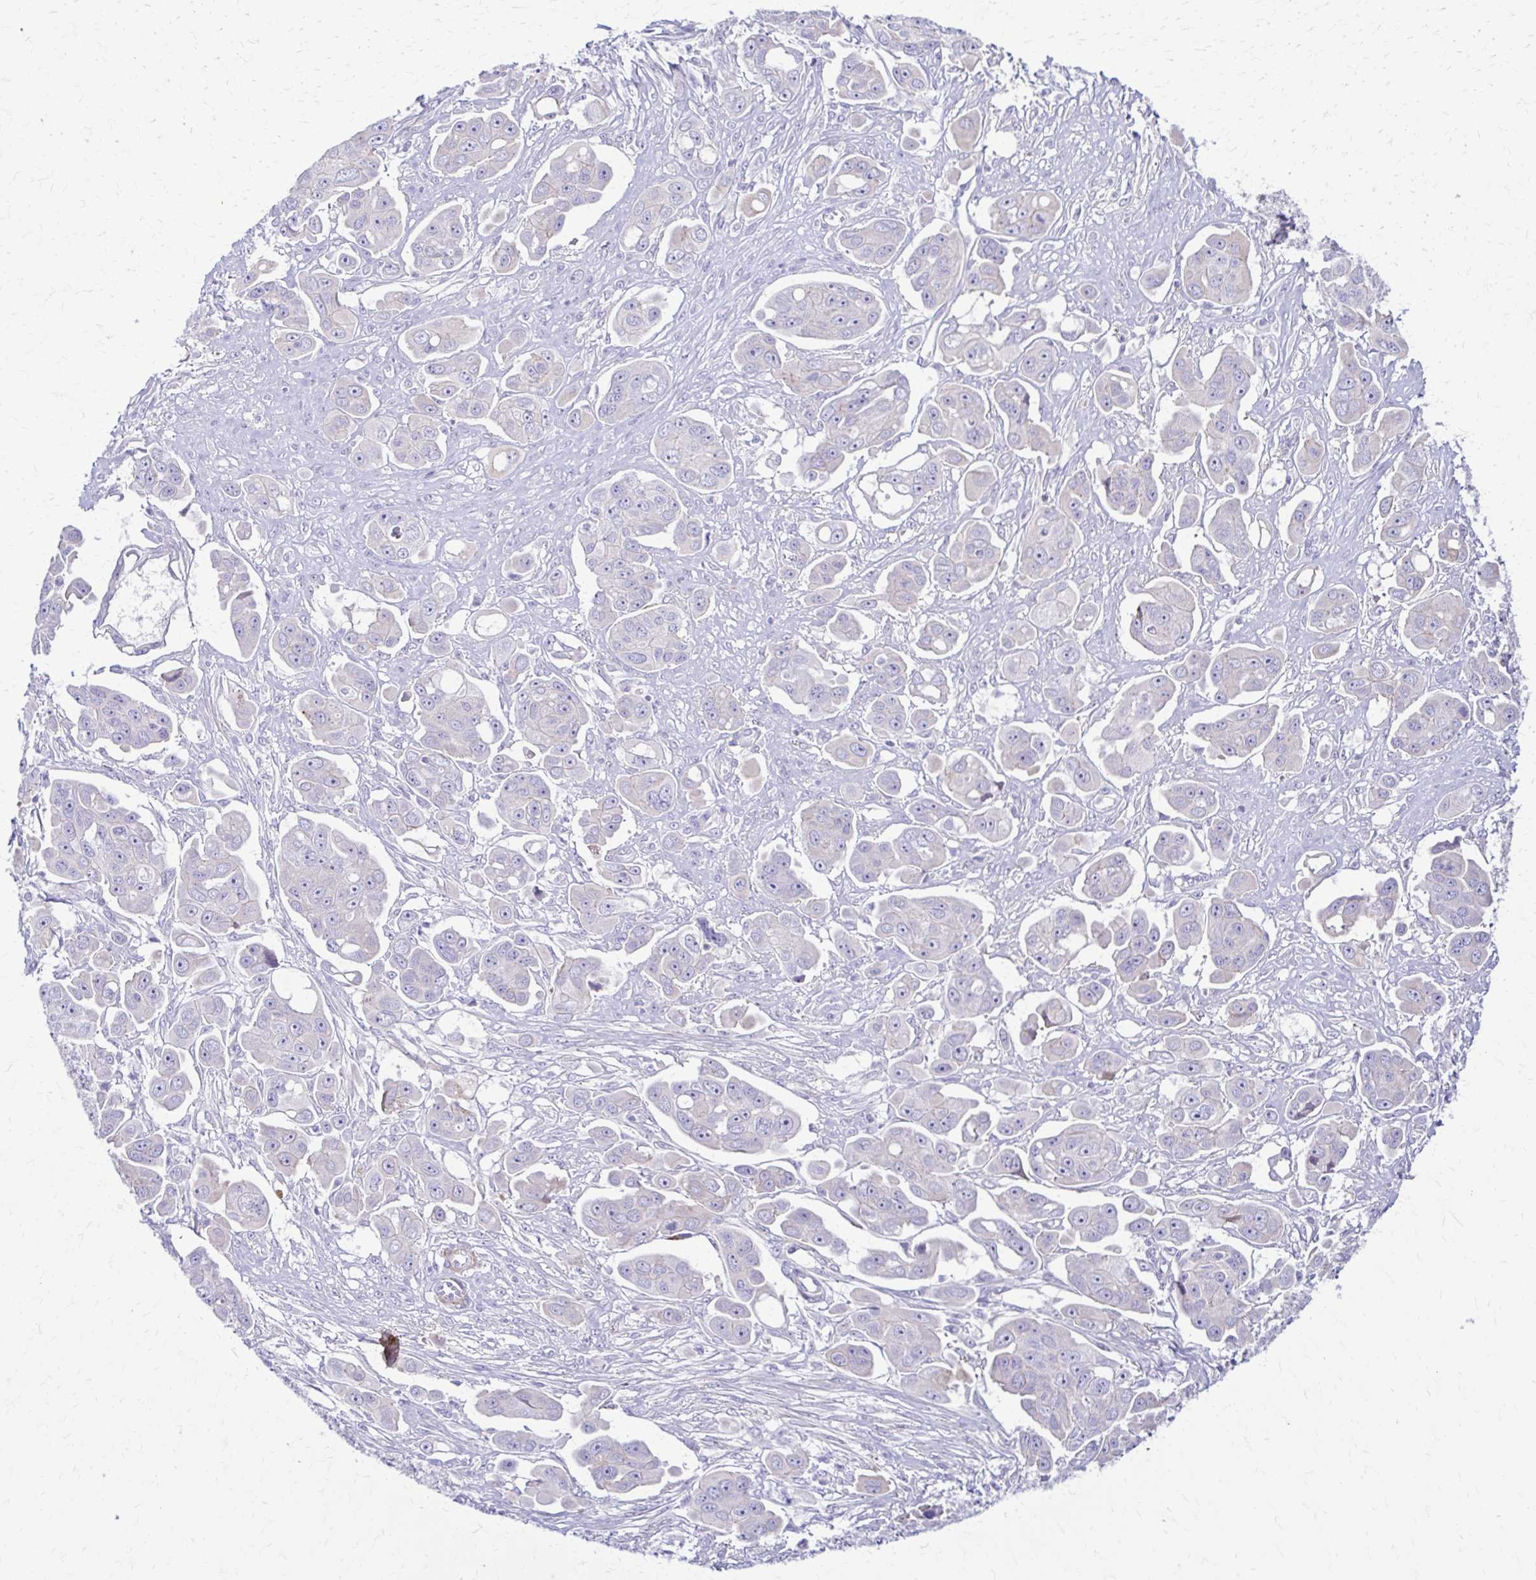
{"staining": {"intensity": "negative", "quantity": "none", "location": "none"}, "tissue": "ovarian cancer", "cell_type": "Tumor cells", "image_type": "cancer", "snomed": [{"axis": "morphology", "description": "Carcinoma, endometroid"}, {"axis": "topography", "description": "Ovary"}], "caption": "Immunohistochemical staining of ovarian cancer exhibits no significant positivity in tumor cells.", "gene": "DSP", "patient": {"sex": "female", "age": 70}}